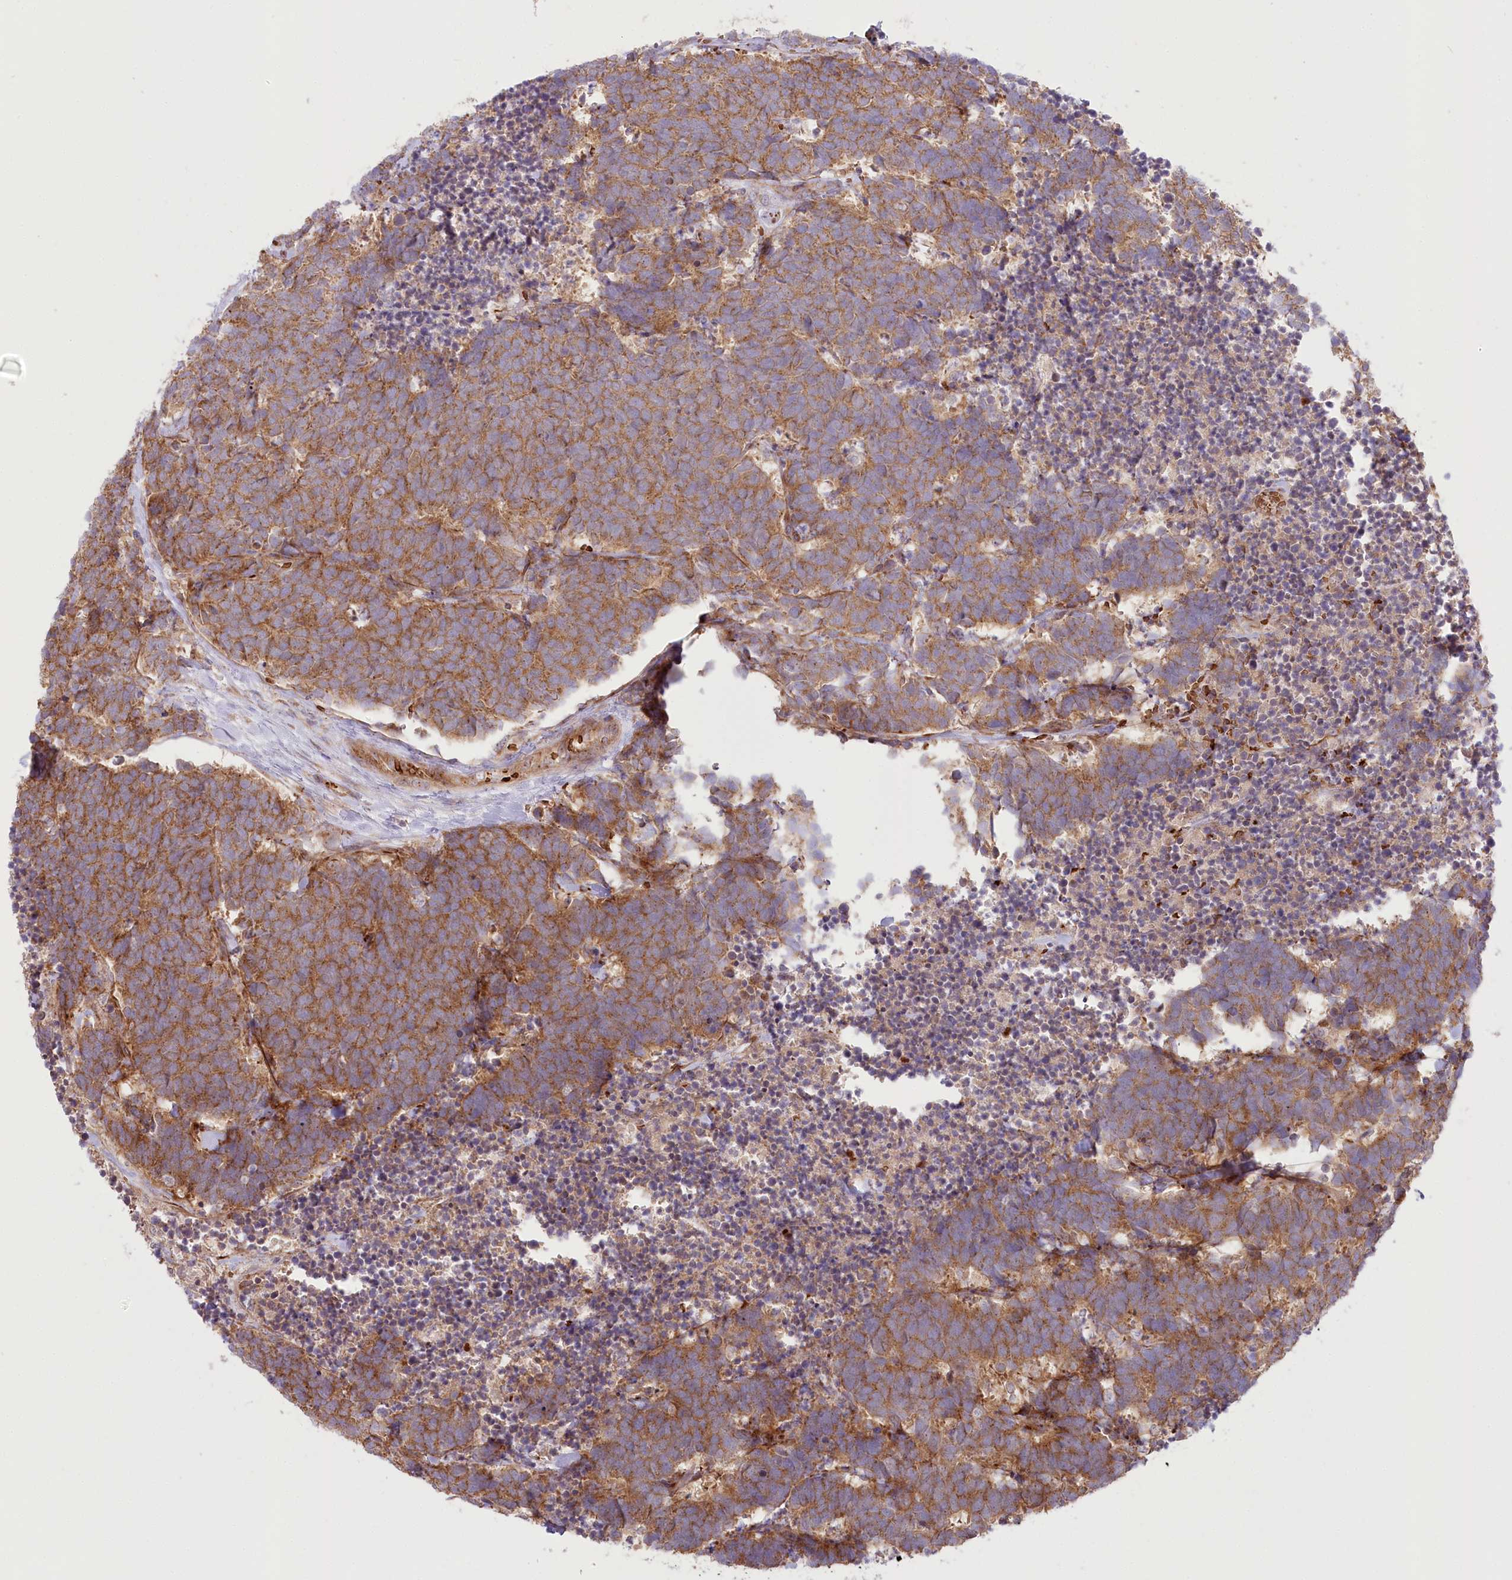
{"staining": {"intensity": "moderate", "quantity": ">75%", "location": "cytoplasmic/membranous"}, "tissue": "carcinoid", "cell_type": "Tumor cells", "image_type": "cancer", "snomed": [{"axis": "morphology", "description": "Carcinoma, NOS"}, {"axis": "morphology", "description": "Carcinoid, malignant, NOS"}, {"axis": "topography", "description": "Urinary bladder"}], "caption": "Immunohistochemical staining of human carcinoid (malignant) reveals medium levels of moderate cytoplasmic/membranous expression in about >75% of tumor cells. Immunohistochemistry stains the protein of interest in brown and the nuclei are stained blue.", "gene": "COMMD3", "patient": {"sex": "male", "age": 57}}